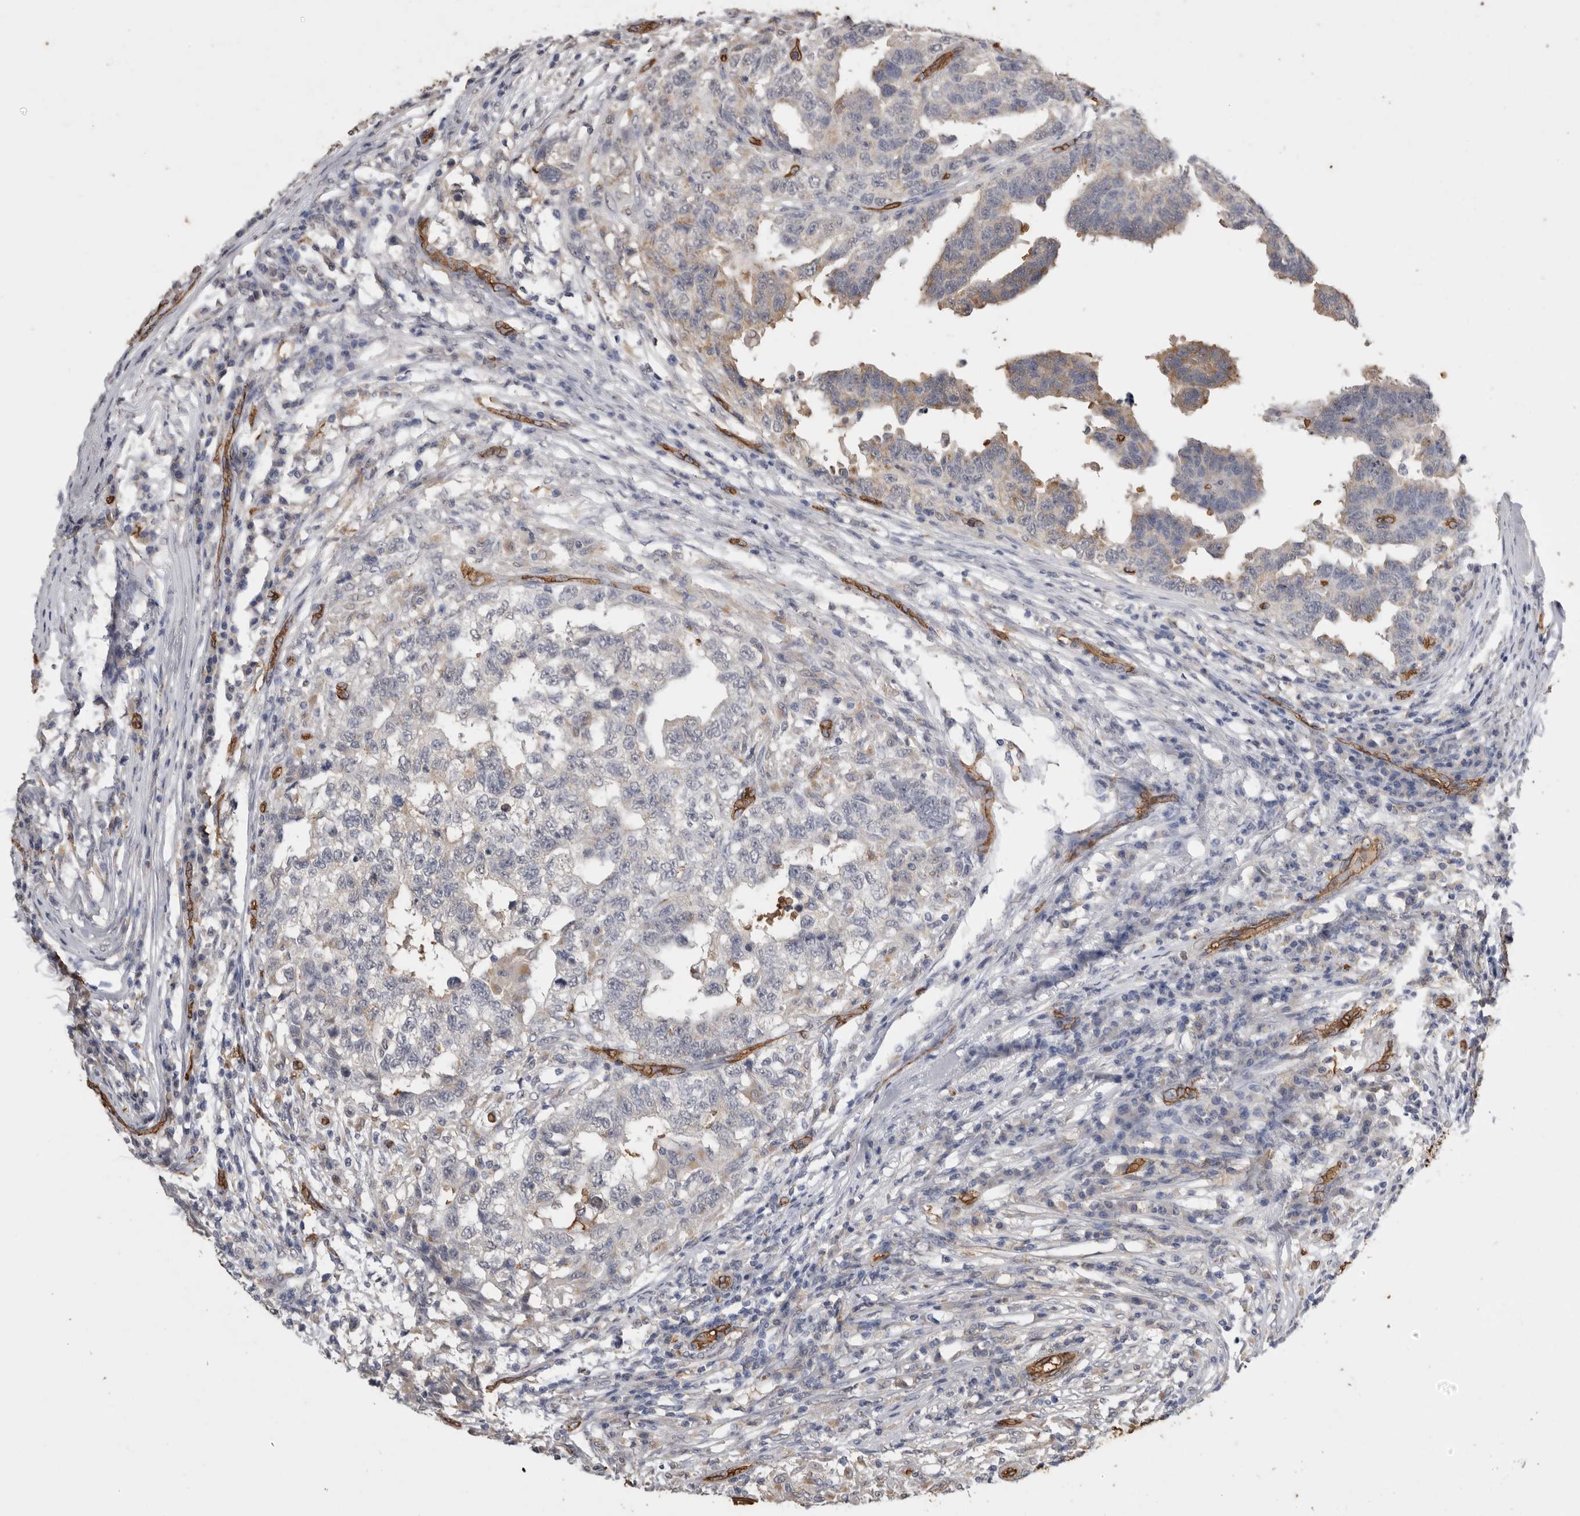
{"staining": {"intensity": "negative", "quantity": "none", "location": "none"}, "tissue": "testis cancer", "cell_type": "Tumor cells", "image_type": "cancer", "snomed": [{"axis": "morphology", "description": "Carcinoma, Embryonal, NOS"}, {"axis": "topography", "description": "Testis"}], "caption": "Immunohistochemistry (IHC) image of human testis cancer (embryonal carcinoma) stained for a protein (brown), which reveals no staining in tumor cells.", "gene": "IL27", "patient": {"sex": "male", "age": 21}}